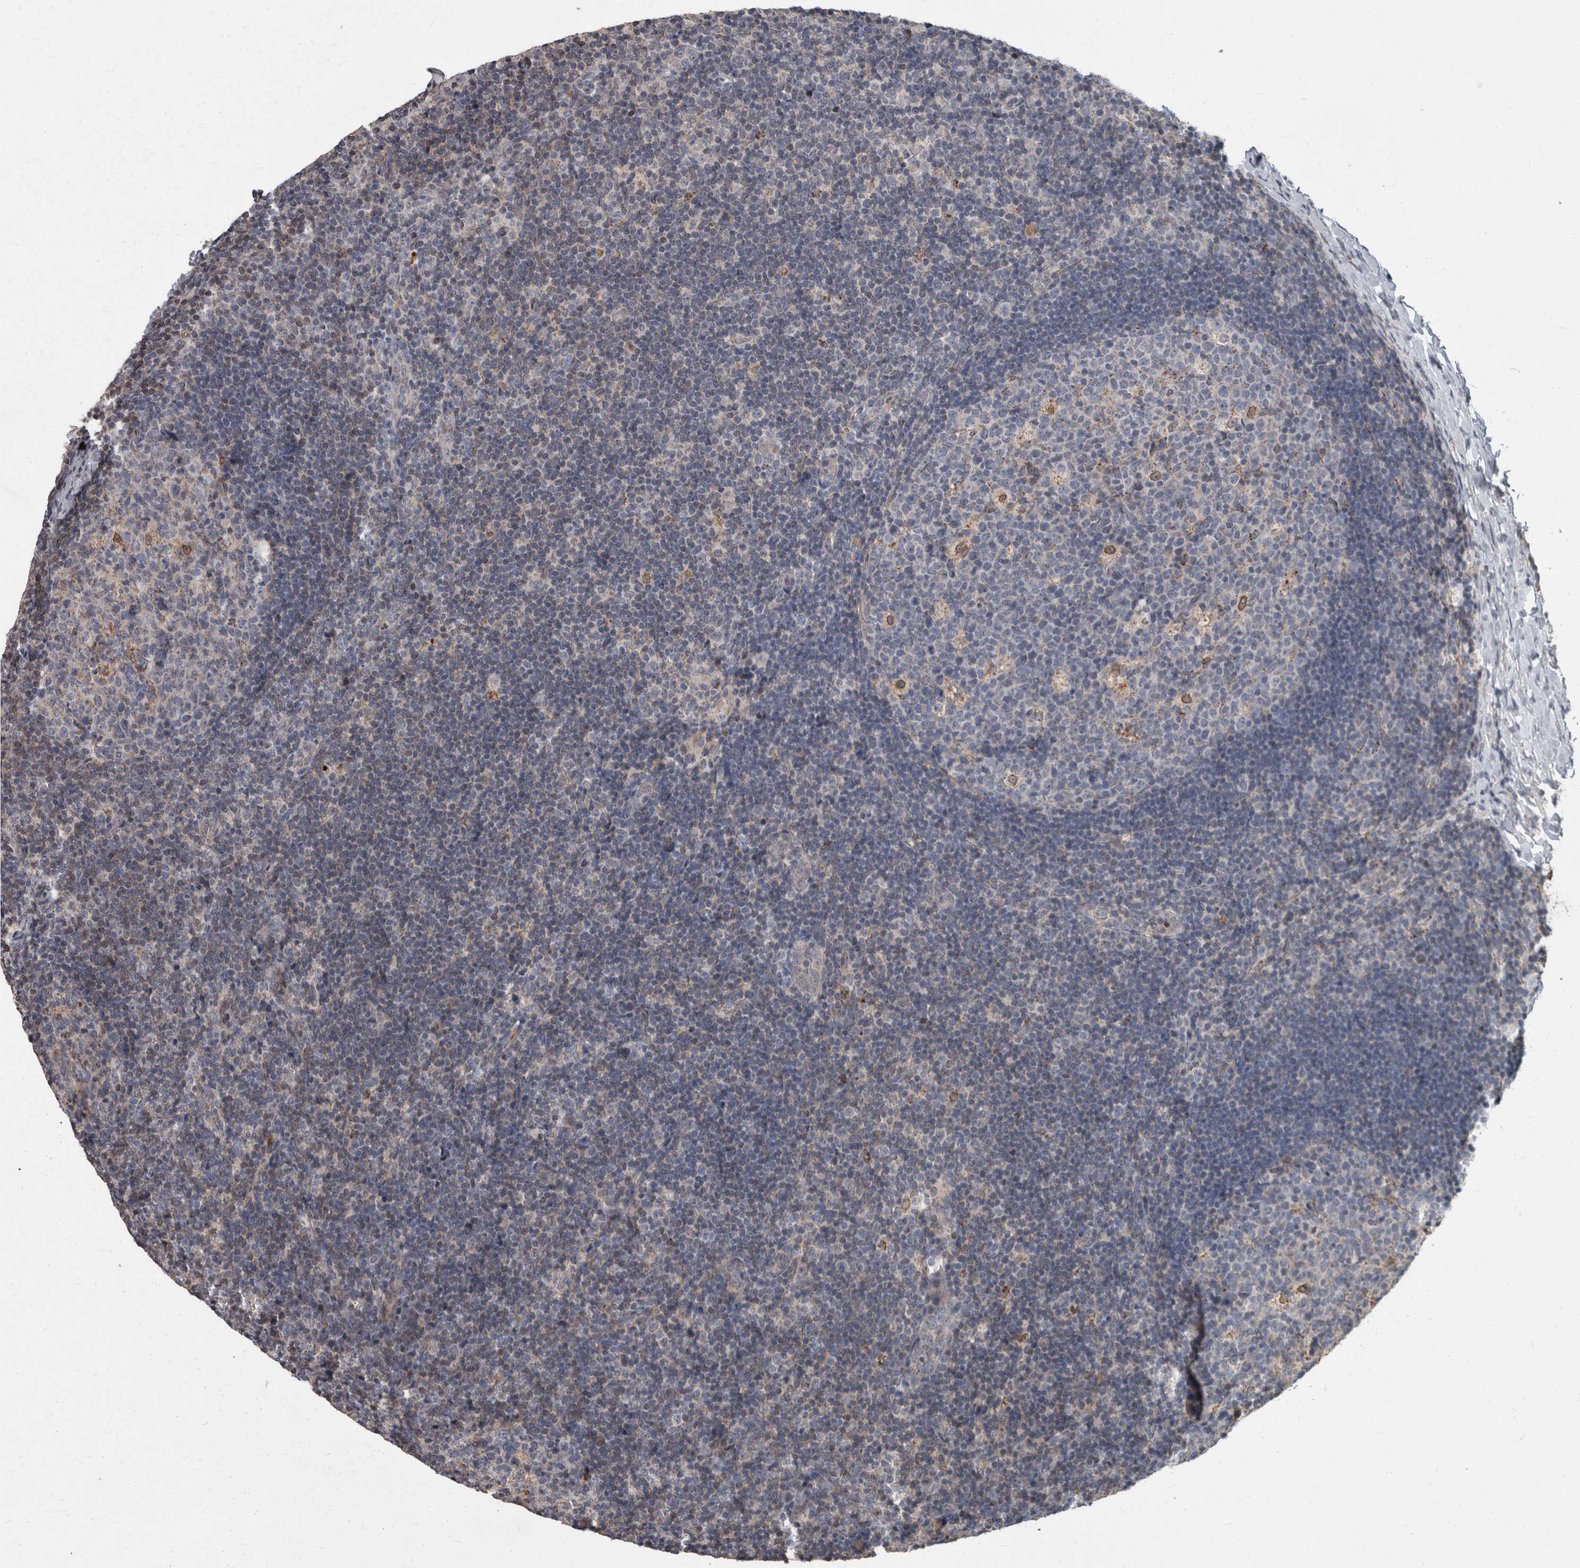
{"staining": {"intensity": "weak", "quantity": "<25%", "location": "cytoplasmic/membranous"}, "tissue": "lymph node", "cell_type": "Germinal center cells", "image_type": "normal", "snomed": [{"axis": "morphology", "description": "Normal tissue, NOS"}, {"axis": "topography", "description": "Lymph node"}], "caption": "DAB immunohistochemical staining of benign human lymph node exhibits no significant positivity in germinal center cells. Brightfield microscopy of IHC stained with DAB (brown) and hematoxylin (blue), captured at high magnification.", "gene": "PPP1R3C", "patient": {"sex": "female", "age": 22}}